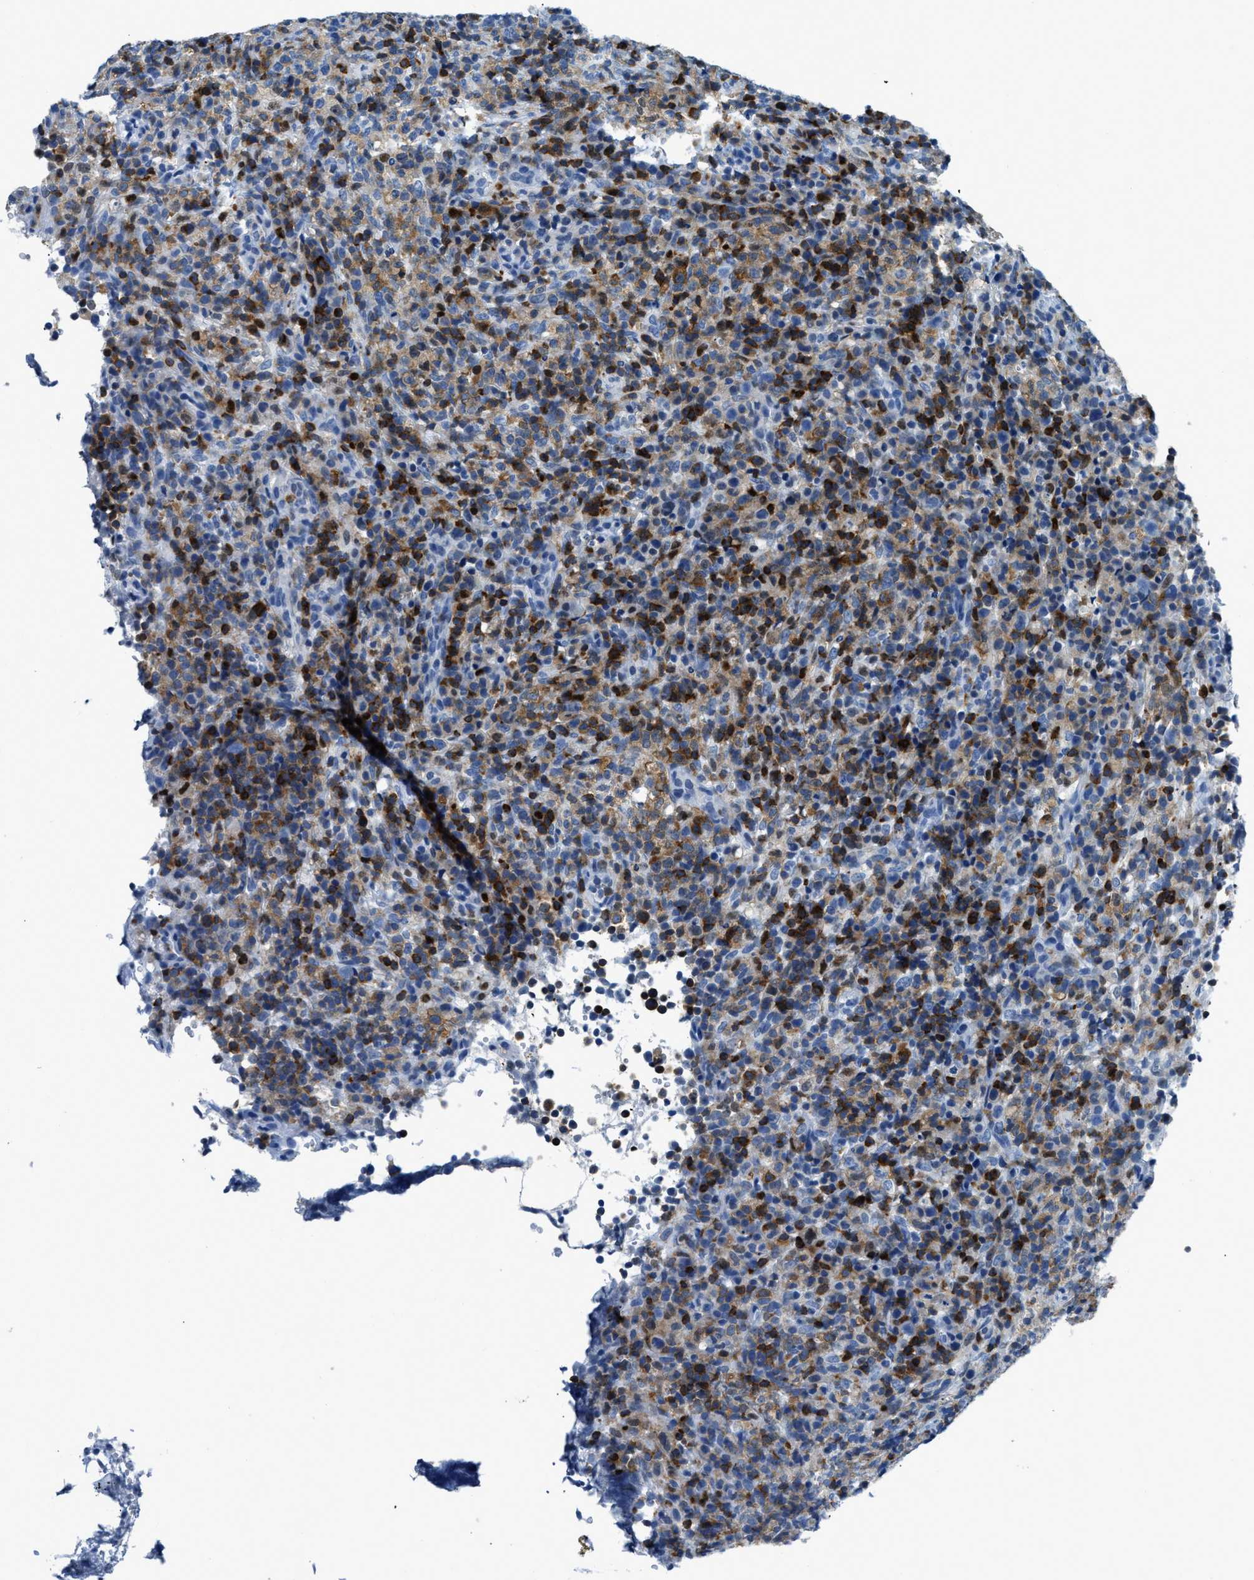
{"staining": {"intensity": "moderate", "quantity": "25%-75%", "location": "cytoplasmic/membranous"}, "tissue": "lymphoma", "cell_type": "Tumor cells", "image_type": "cancer", "snomed": [{"axis": "morphology", "description": "Malignant lymphoma, non-Hodgkin's type, High grade"}, {"axis": "topography", "description": "Lymph node"}], "caption": "Protein staining reveals moderate cytoplasmic/membranous staining in about 25%-75% of tumor cells in malignant lymphoma, non-Hodgkin's type (high-grade).", "gene": "NFATC2", "patient": {"sex": "female", "age": 76}}